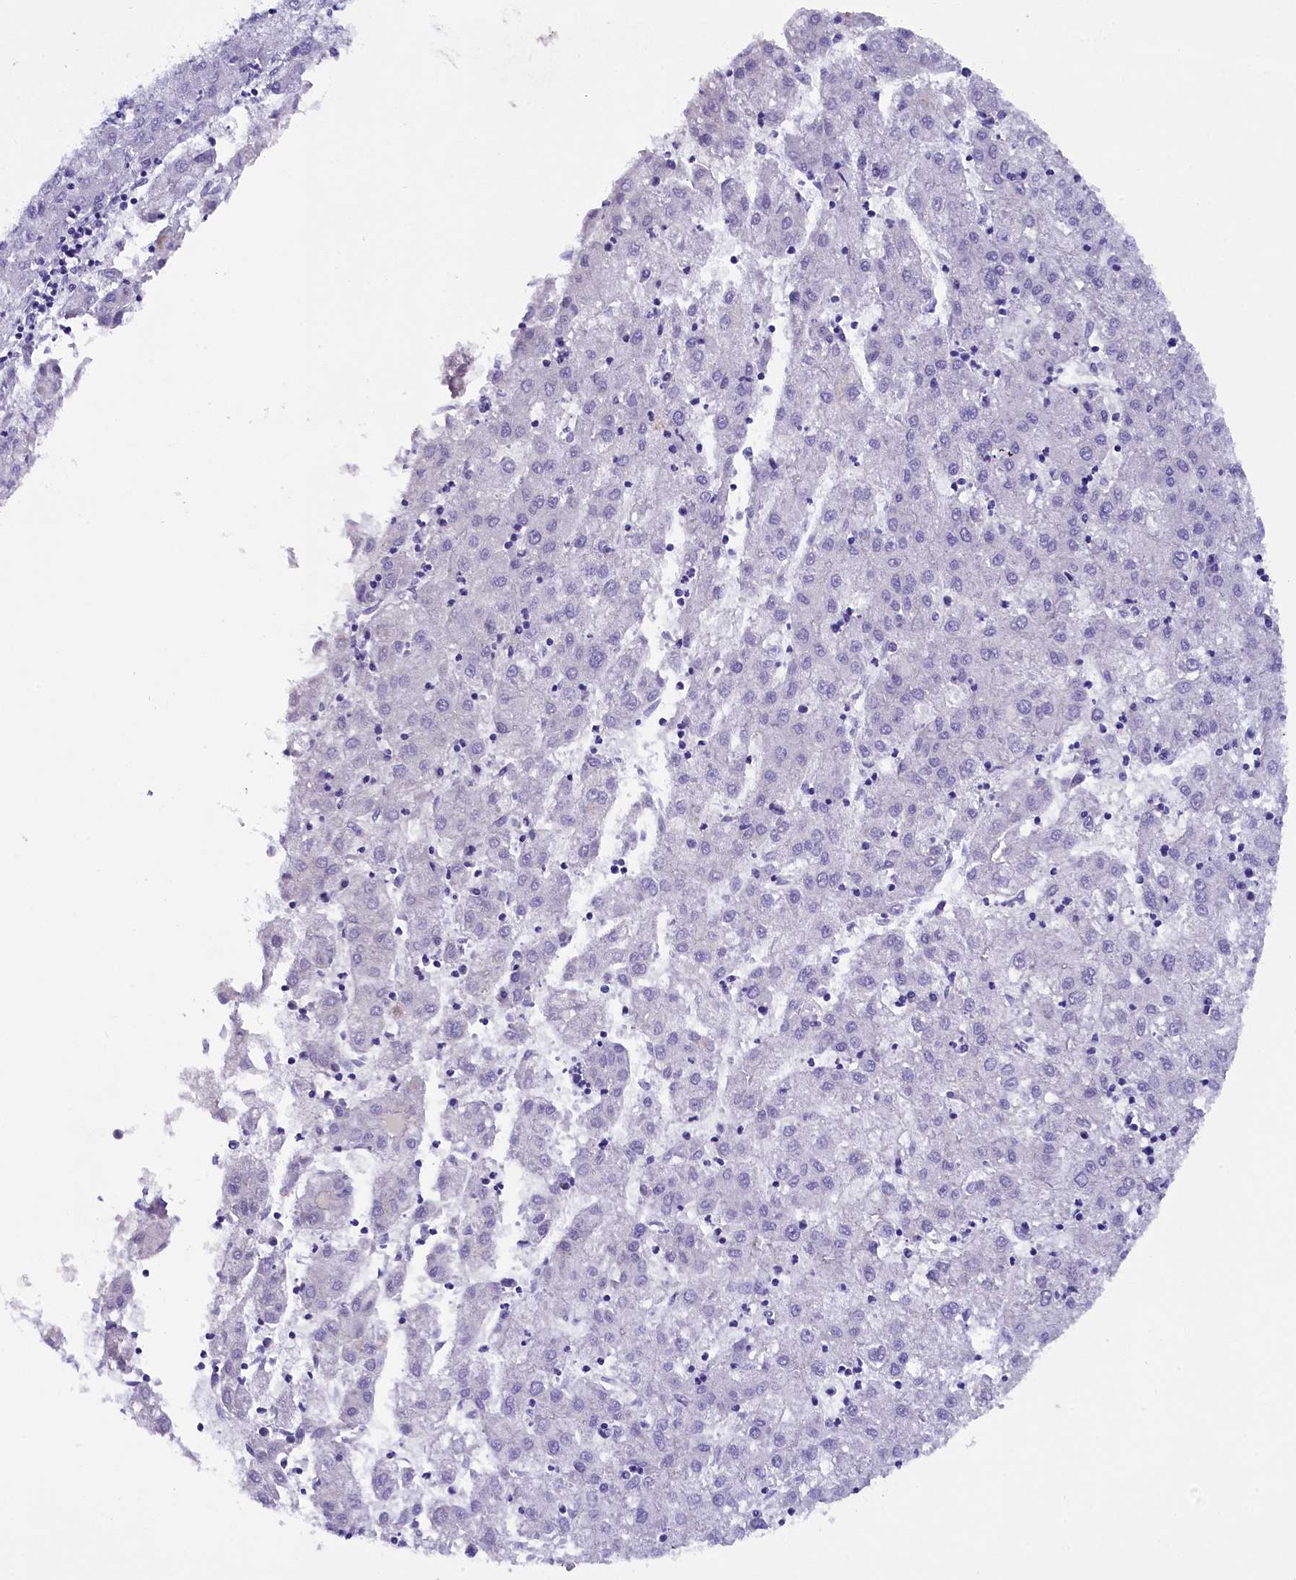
{"staining": {"intensity": "negative", "quantity": "none", "location": "none"}, "tissue": "liver cancer", "cell_type": "Tumor cells", "image_type": "cancer", "snomed": [{"axis": "morphology", "description": "Carcinoma, Hepatocellular, NOS"}, {"axis": "topography", "description": "Liver"}], "caption": "This is an immunohistochemistry (IHC) image of human liver cancer (hepatocellular carcinoma). There is no positivity in tumor cells.", "gene": "SOD3", "patient": {"sex": "male", "age": 72}}